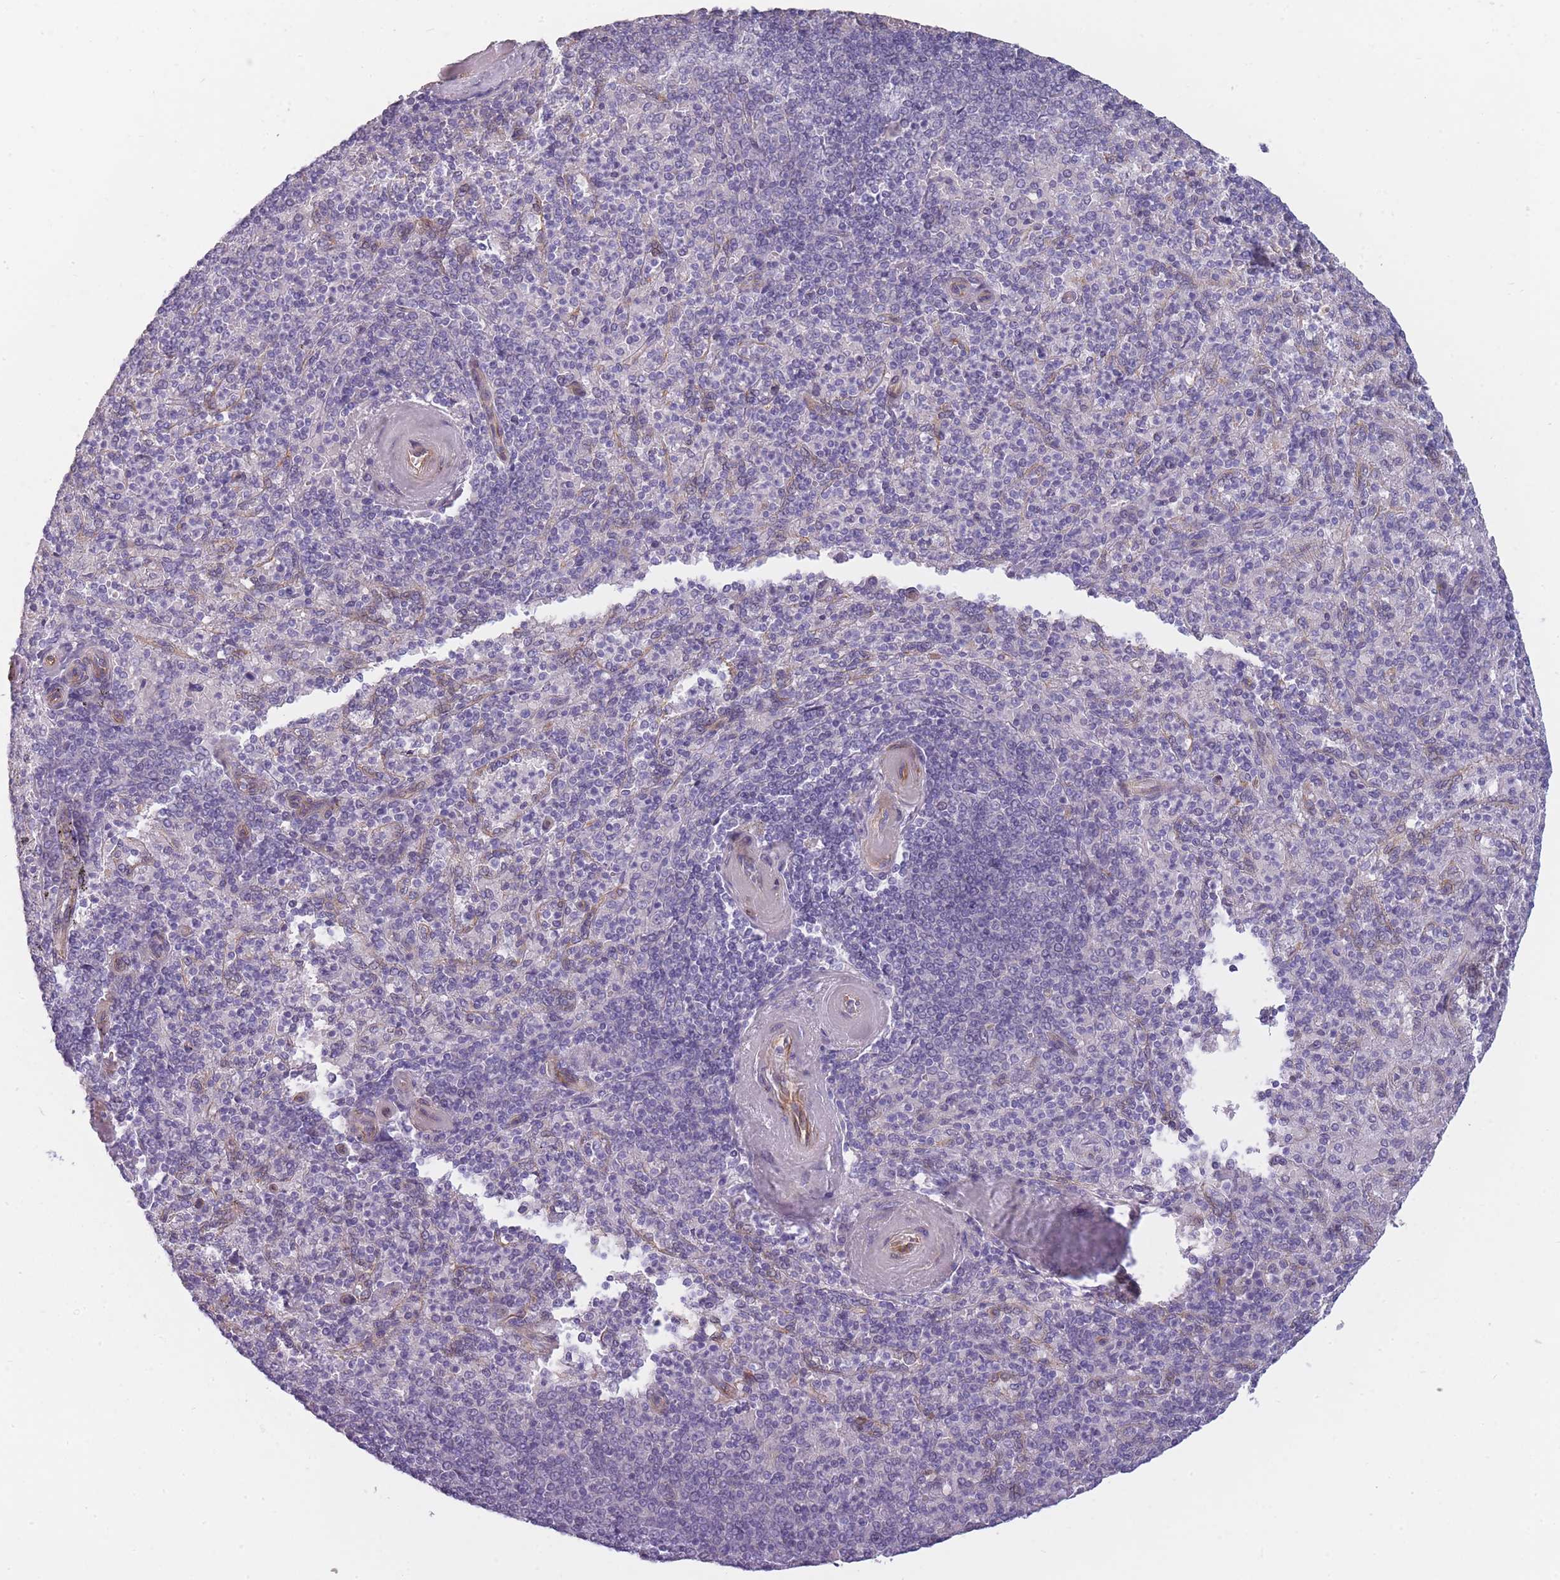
{"staining": {"intensity": "negative", "quantity": "none", "location": "none"}, "tissue": "spleen", "cell_type": "Cells in red pulp", "image_type": "normal", "snomed": [{"axis": "morphology", "description": "Normal tissue, NOS"}, {"axis": "topography", "description": "Spleen"}], "caption": "Protein analysis of unremarkable spleen shows no significant positivity in cells in red pulp.", "gene": "OR6B2", "patient": {"sex": "male", "age": 82}}